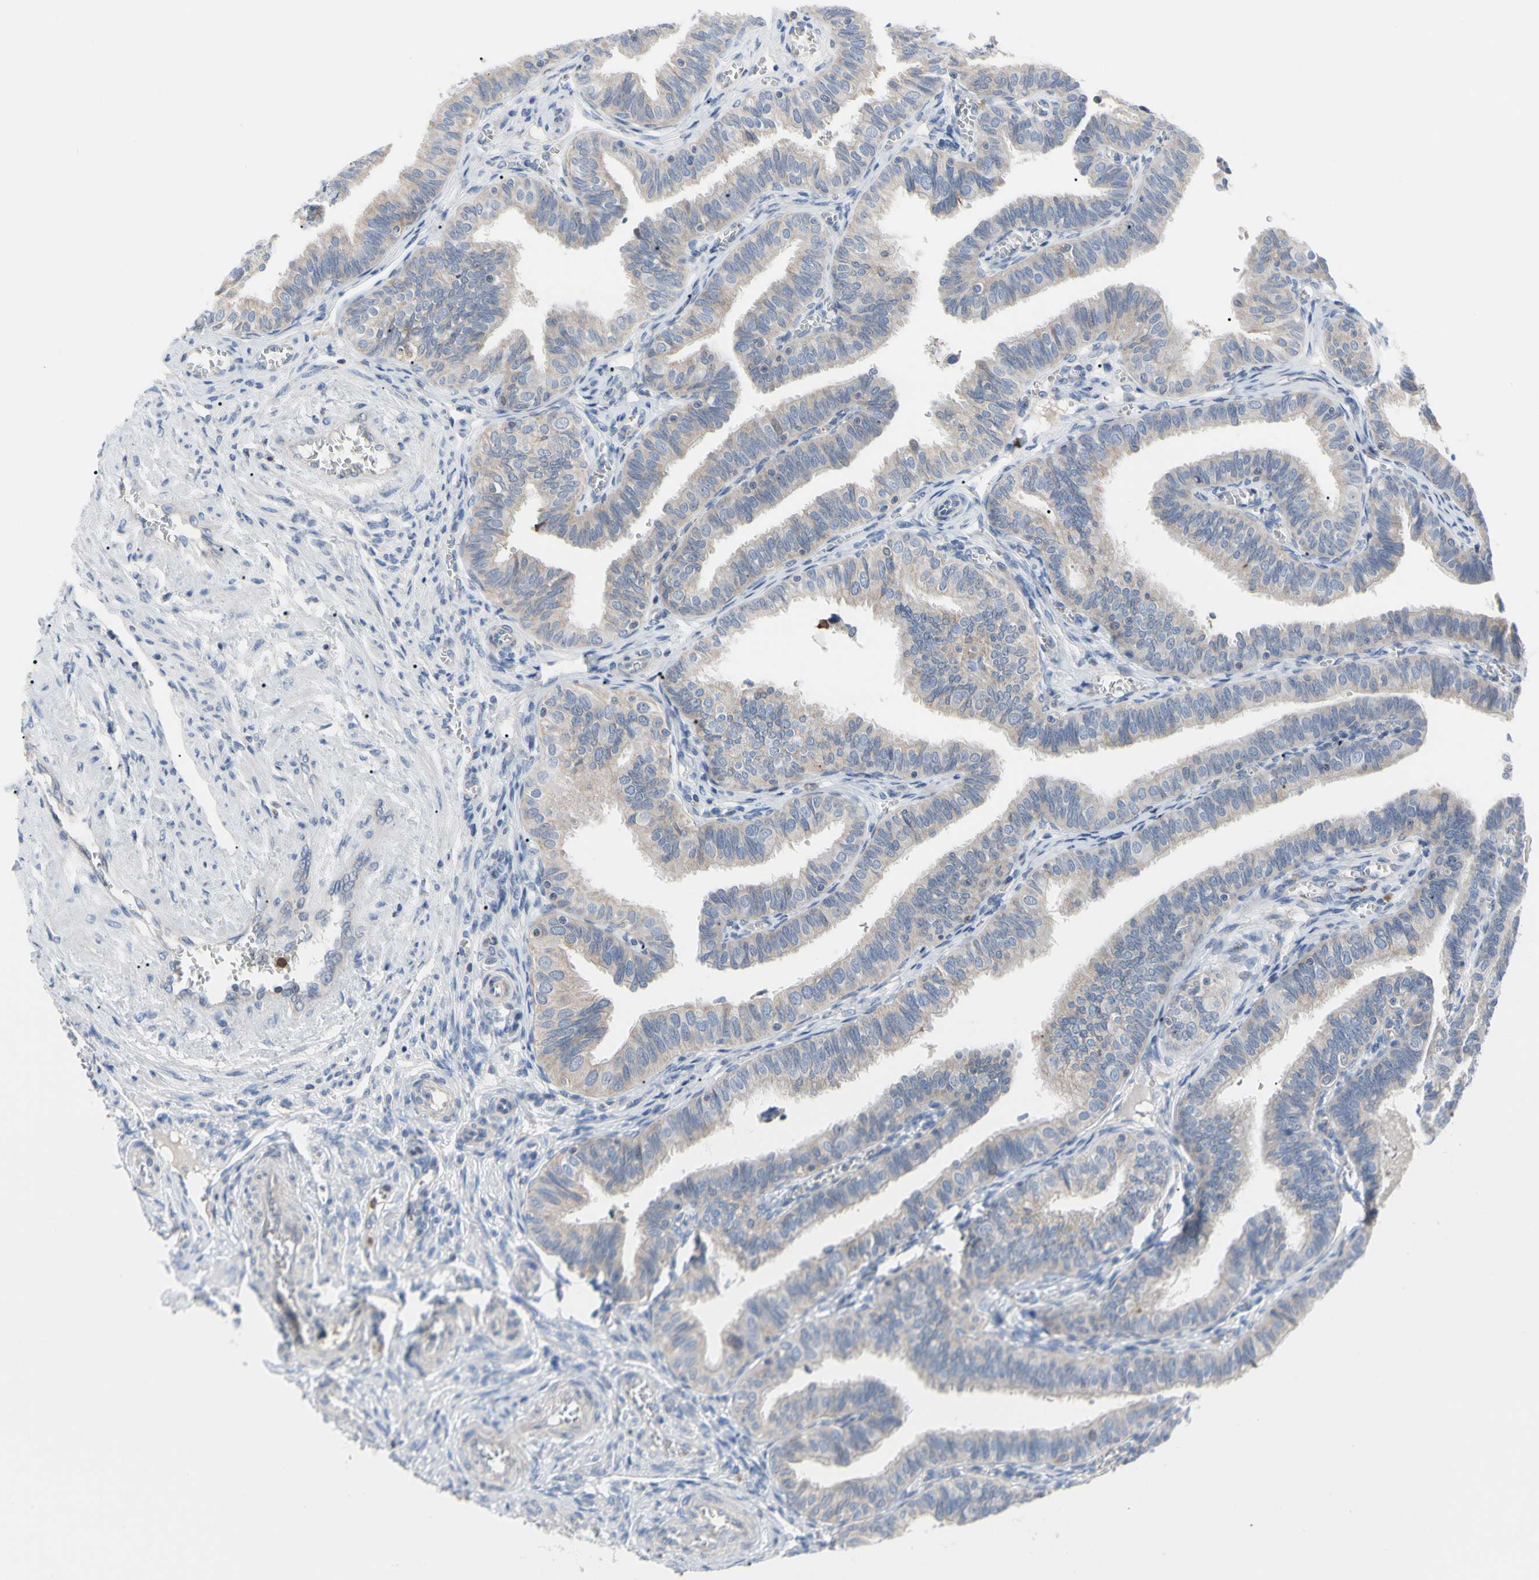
{"staining": {"intensity": "weak", "quantity": "25%-75%", "location": "cytoplasmic/membranous"}, "tissue": "fallopian tube", "cell_type": "Glandular cells", "image_type": "normal", "snomed": [{"axis": "morphology", "description": "Normal tissue, NOS"}, {"axis": "topography", "description": "Fallopian tube"}], "caption": "This is a micrograph of immunohistochemistry staining of benign fallopian tube, which shows weak staining in the cytoplasmic/membranous of glandular cells.", "gene": "MCL1", "patient": {"sex": "female", "age": 46}}